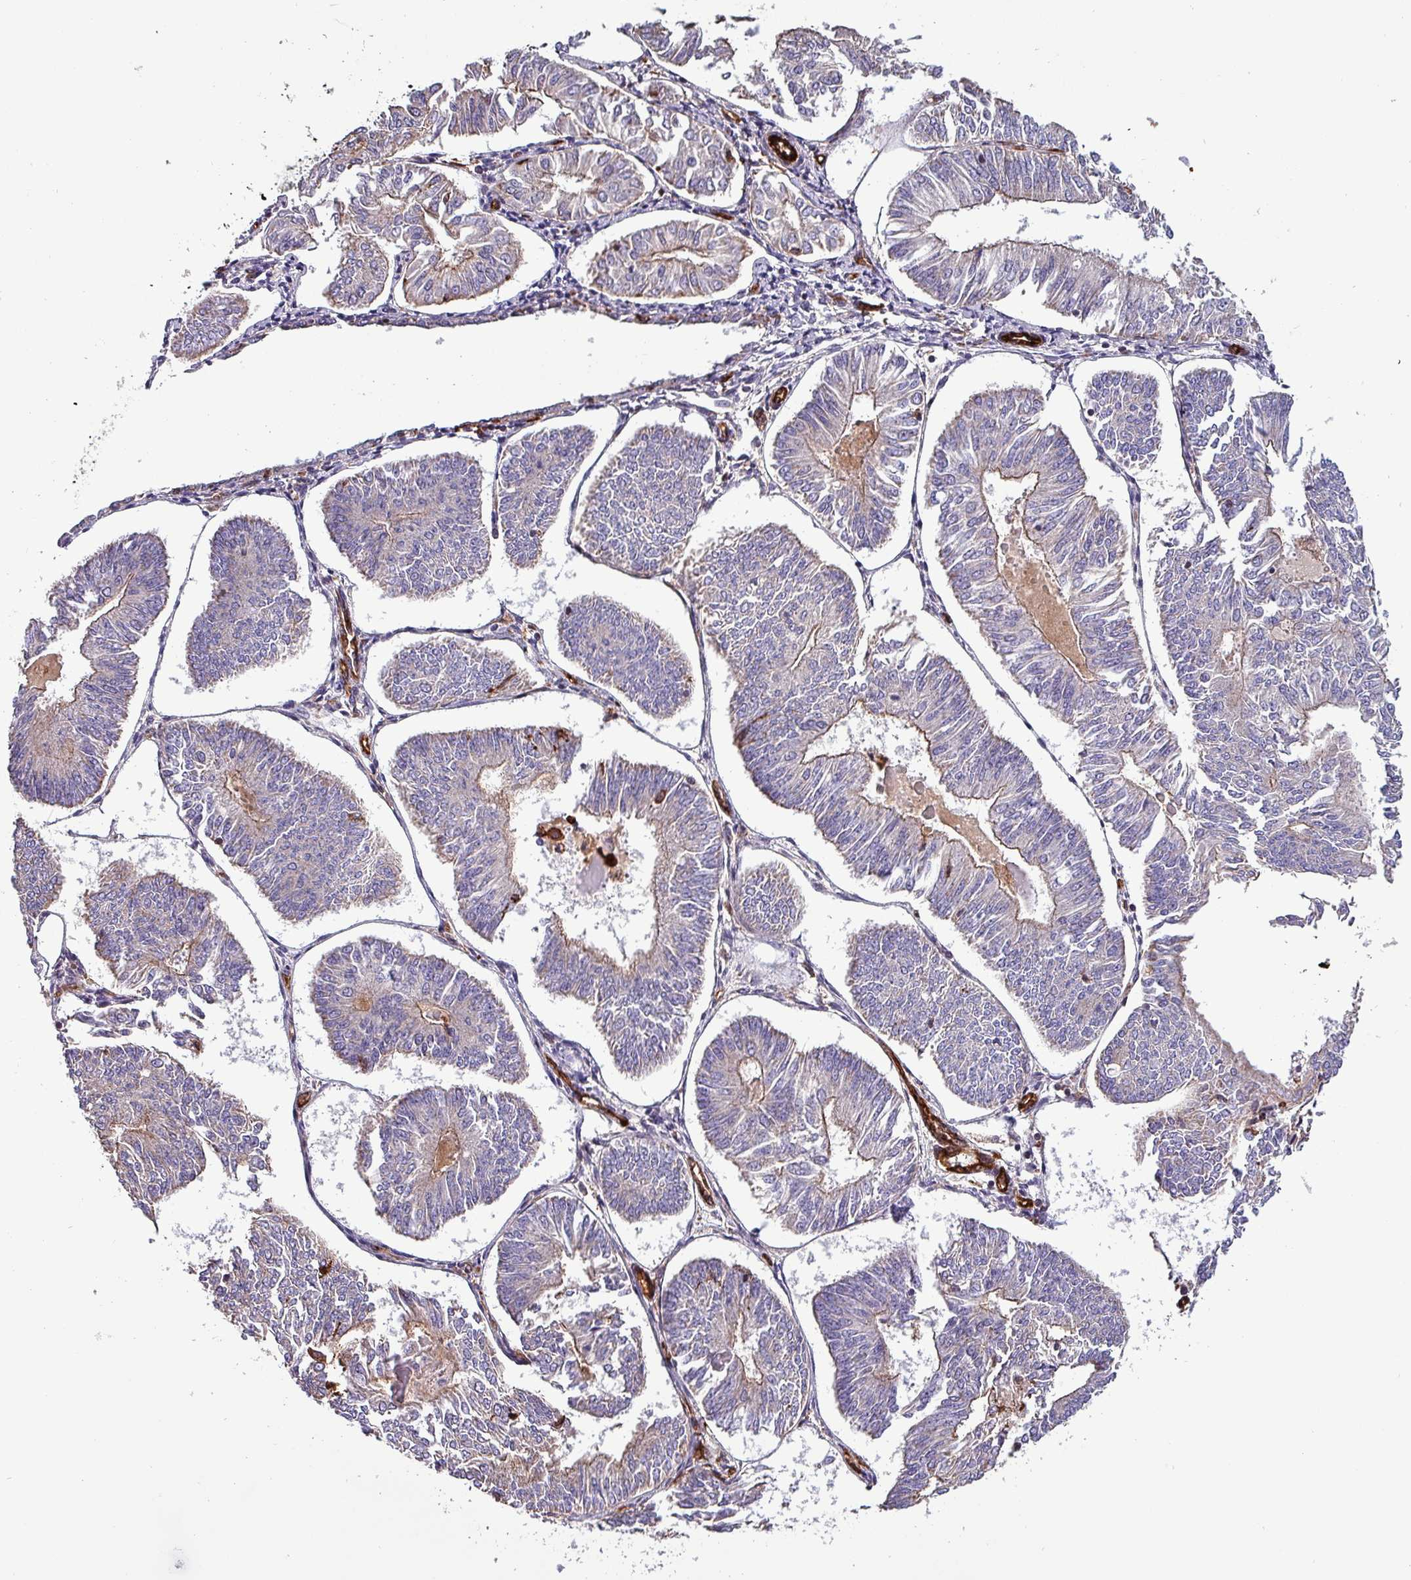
{"staining": {"intensity": "weak", "quantity": "<25%", "location": "cytoplasmic/membranous"}, "tissue": "endometrial cancer", "cell_type": "Tumor cells", "image_type": "cancer", "snomed": [{"axis": "morphology", "description": "Adenocarcinoma, NOS"}, {"axis": "topography", "description": "Endometrium"}], "caption": "Immunohistochemical staining of adenocarcinoma (endometrial) shows no significant positivity in tumor cells.", "gene": "SCIN", "patient": {"sex": "female", "age": 58}}